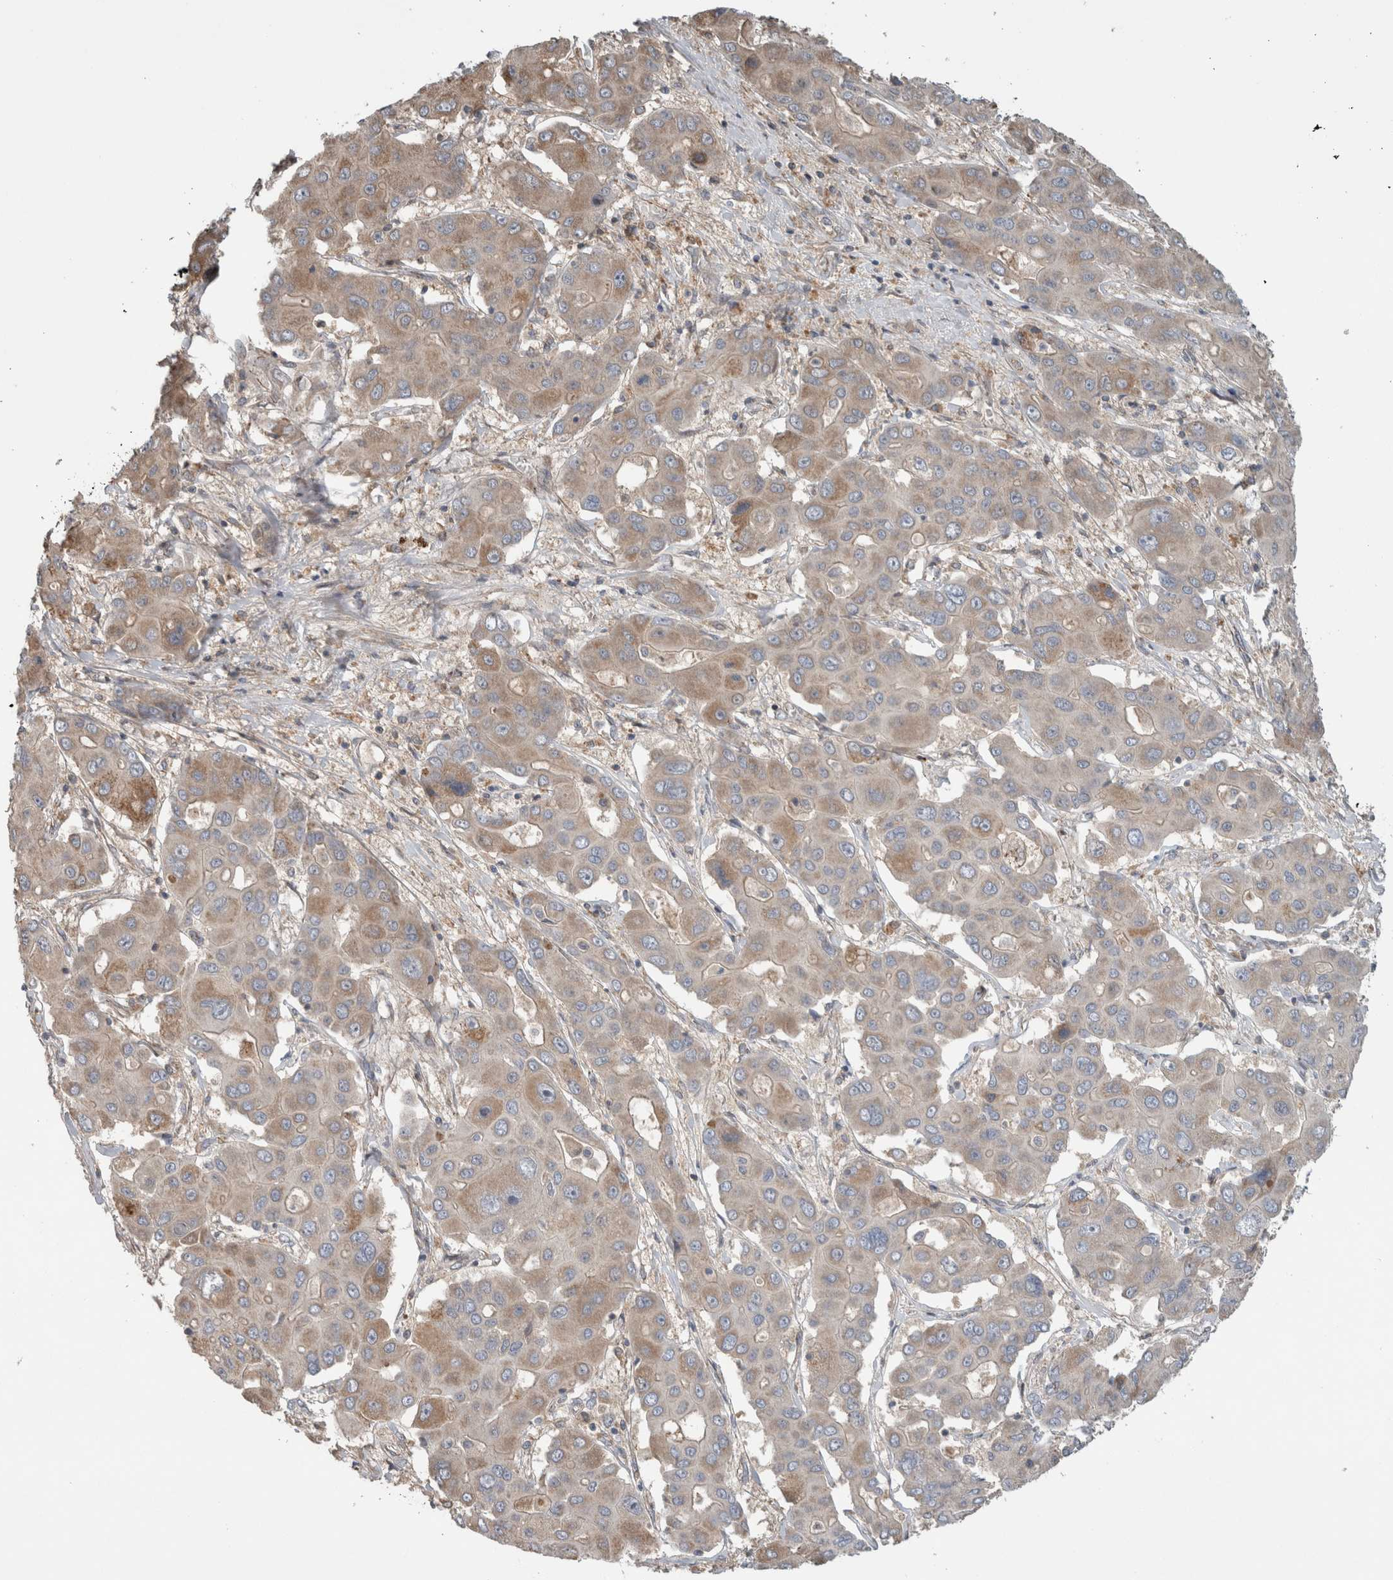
{"staining": {"intensity": "weak", "quantity": "25%-75%", "location": "cytoplasmic/membranous"}, "tissue": "liver cancer", "cell_type": "Tumor cells", "image_type": "cancer", "snomed": [{"axis": "morphology", "description": "Cholangiocarcinoma"}, {"axis": "topography", "description": "Liver"}], "caption": "The photomicrograph demonstrates immunohistochemical staining of liver cholangiocarcinoma. There is weak cytoplasmic/membranous expression is present in about 25%-75% of tumor cells.", "gene": "TARBP1", "patient": {"sex": "male", "age": 67}}